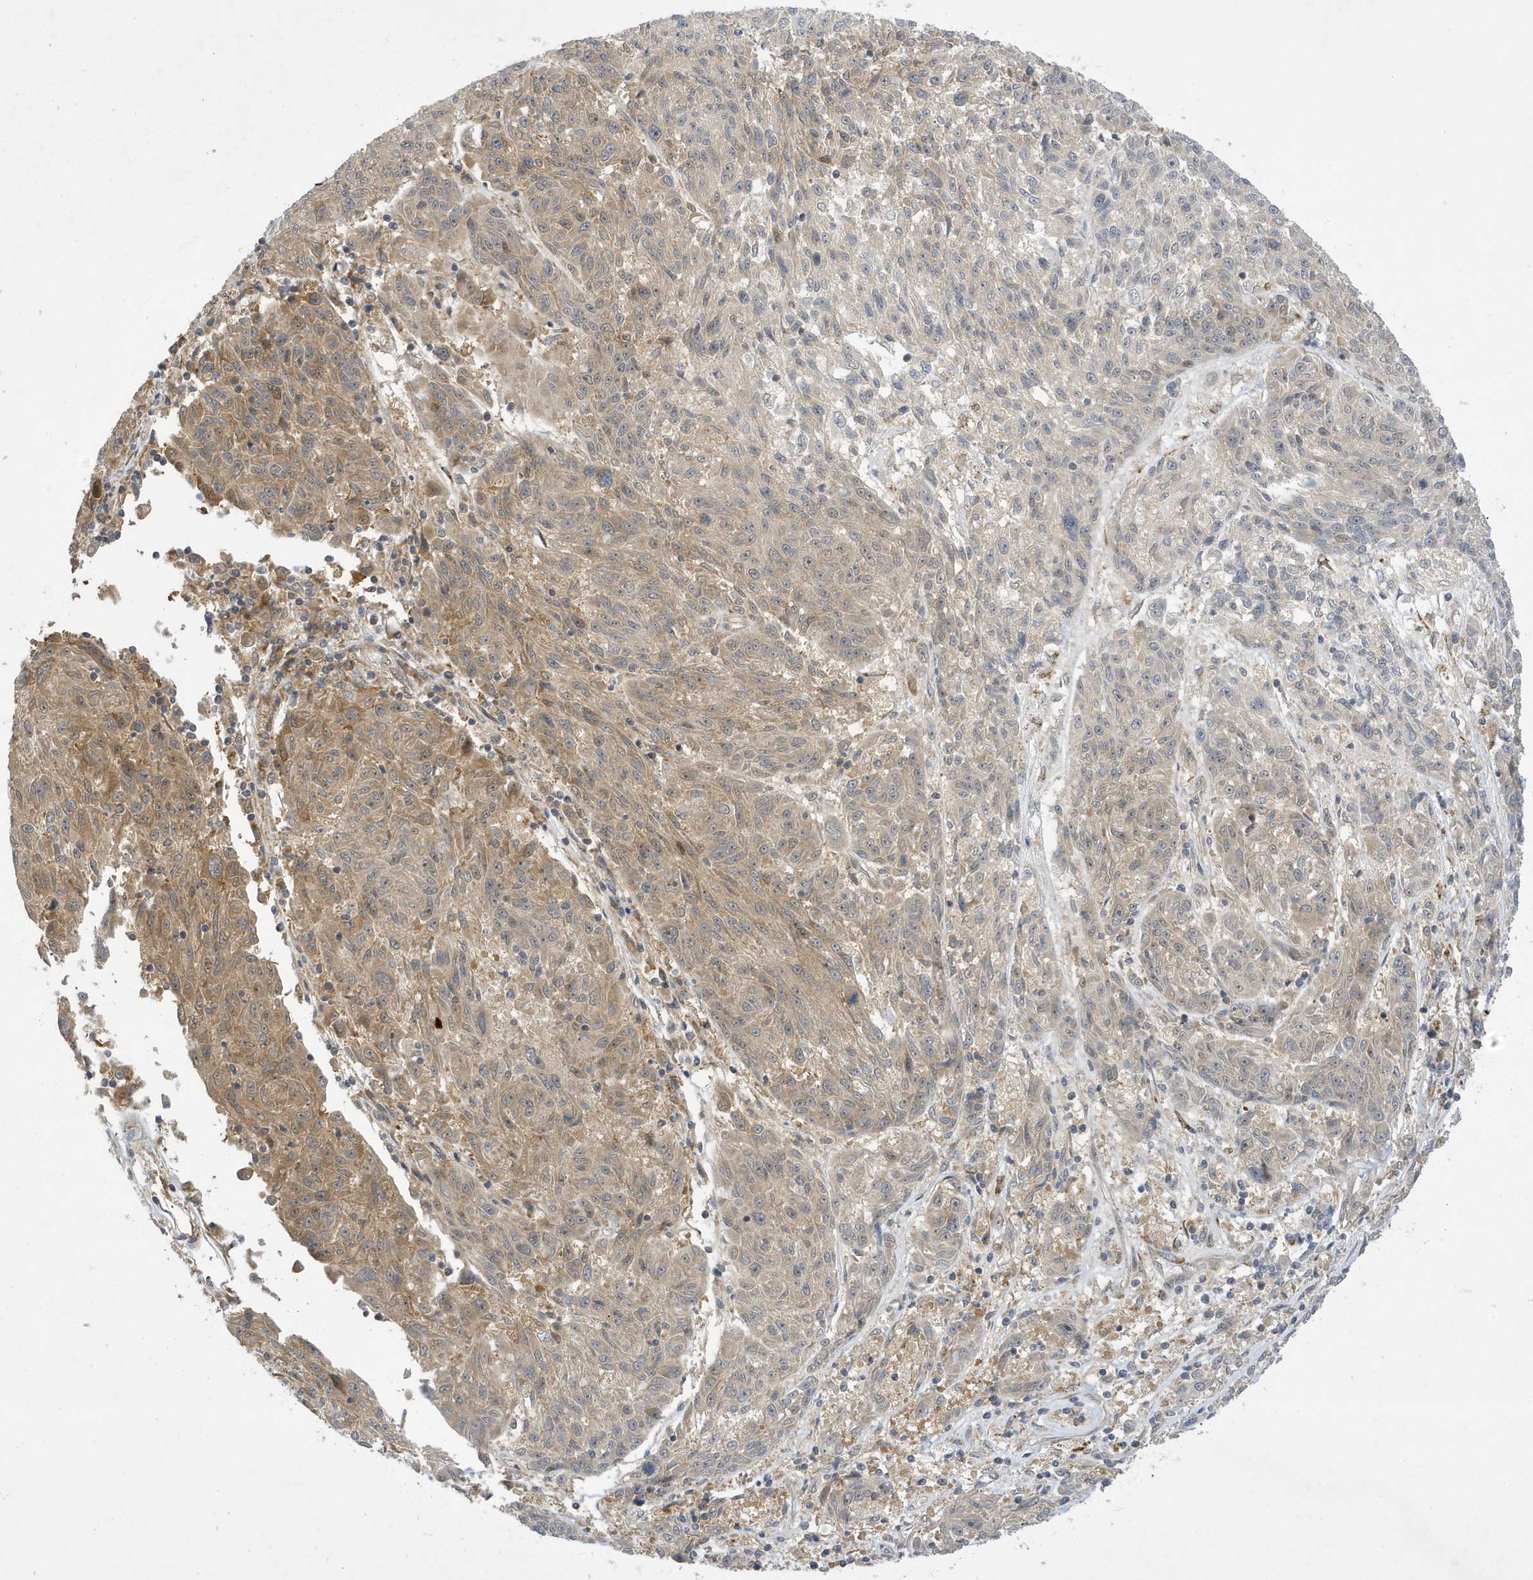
{"staining": {"intensity": "weak", "quantity": "25%-75%", "location": "cytoplasmic/membranous"}, "tissue": "melanoma", "cell_type": "Tumor cells", "image_type": "cancer", "snomed": [{"axis": "morphology", "description": "Malignant melanoma, NOS"}, {"axis": "topography", "description": "Skin"}], "caption": "Immunohistochemistry (IHC) of human melanoma reveals low levels of weak cytoplasmic/membranous expression in approximately 25%-75% of tumor cells. (DAB IHC with brightfield microscopy, high magnification).", "gene": "NCOA7", "patient": {"sex": "male", "age": 53}}